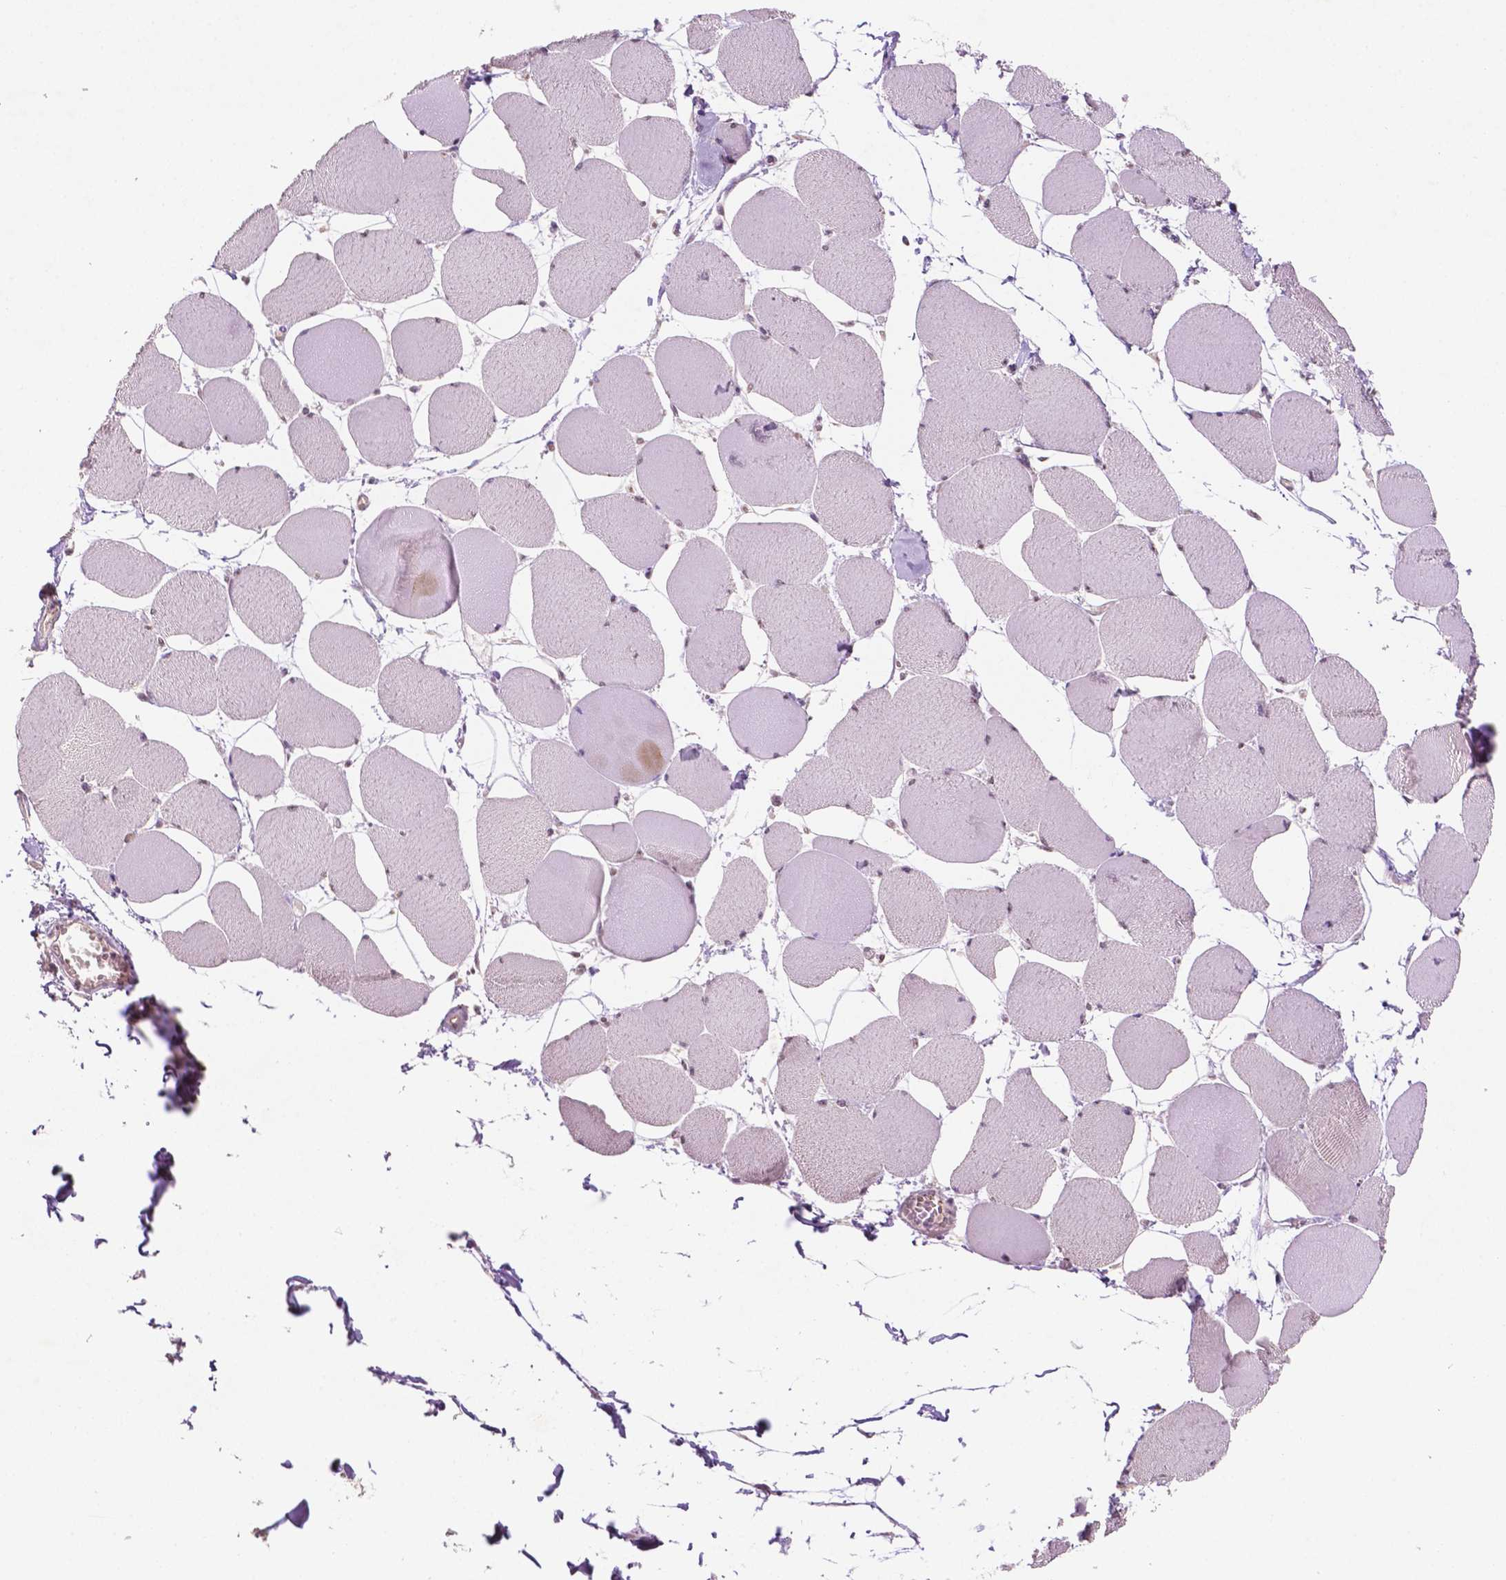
{"staining": {"intensity": "negative", "quantity": "none", "location": "none"}, "tissue": "skeletal muscle", "cell_type": "Myocytes", "image_type": "normal", "snomed": [{"axis": "morphology", "description": "Normal tissue, NOS"}, {"axis": "topography", "description": "Skeletal muscle"}], "caption": "The image displays no staining of myocytes in unremarkable skeletal muscle.", "gene": "SHLD3", "patient": {"sex": "female", "age": 75}}